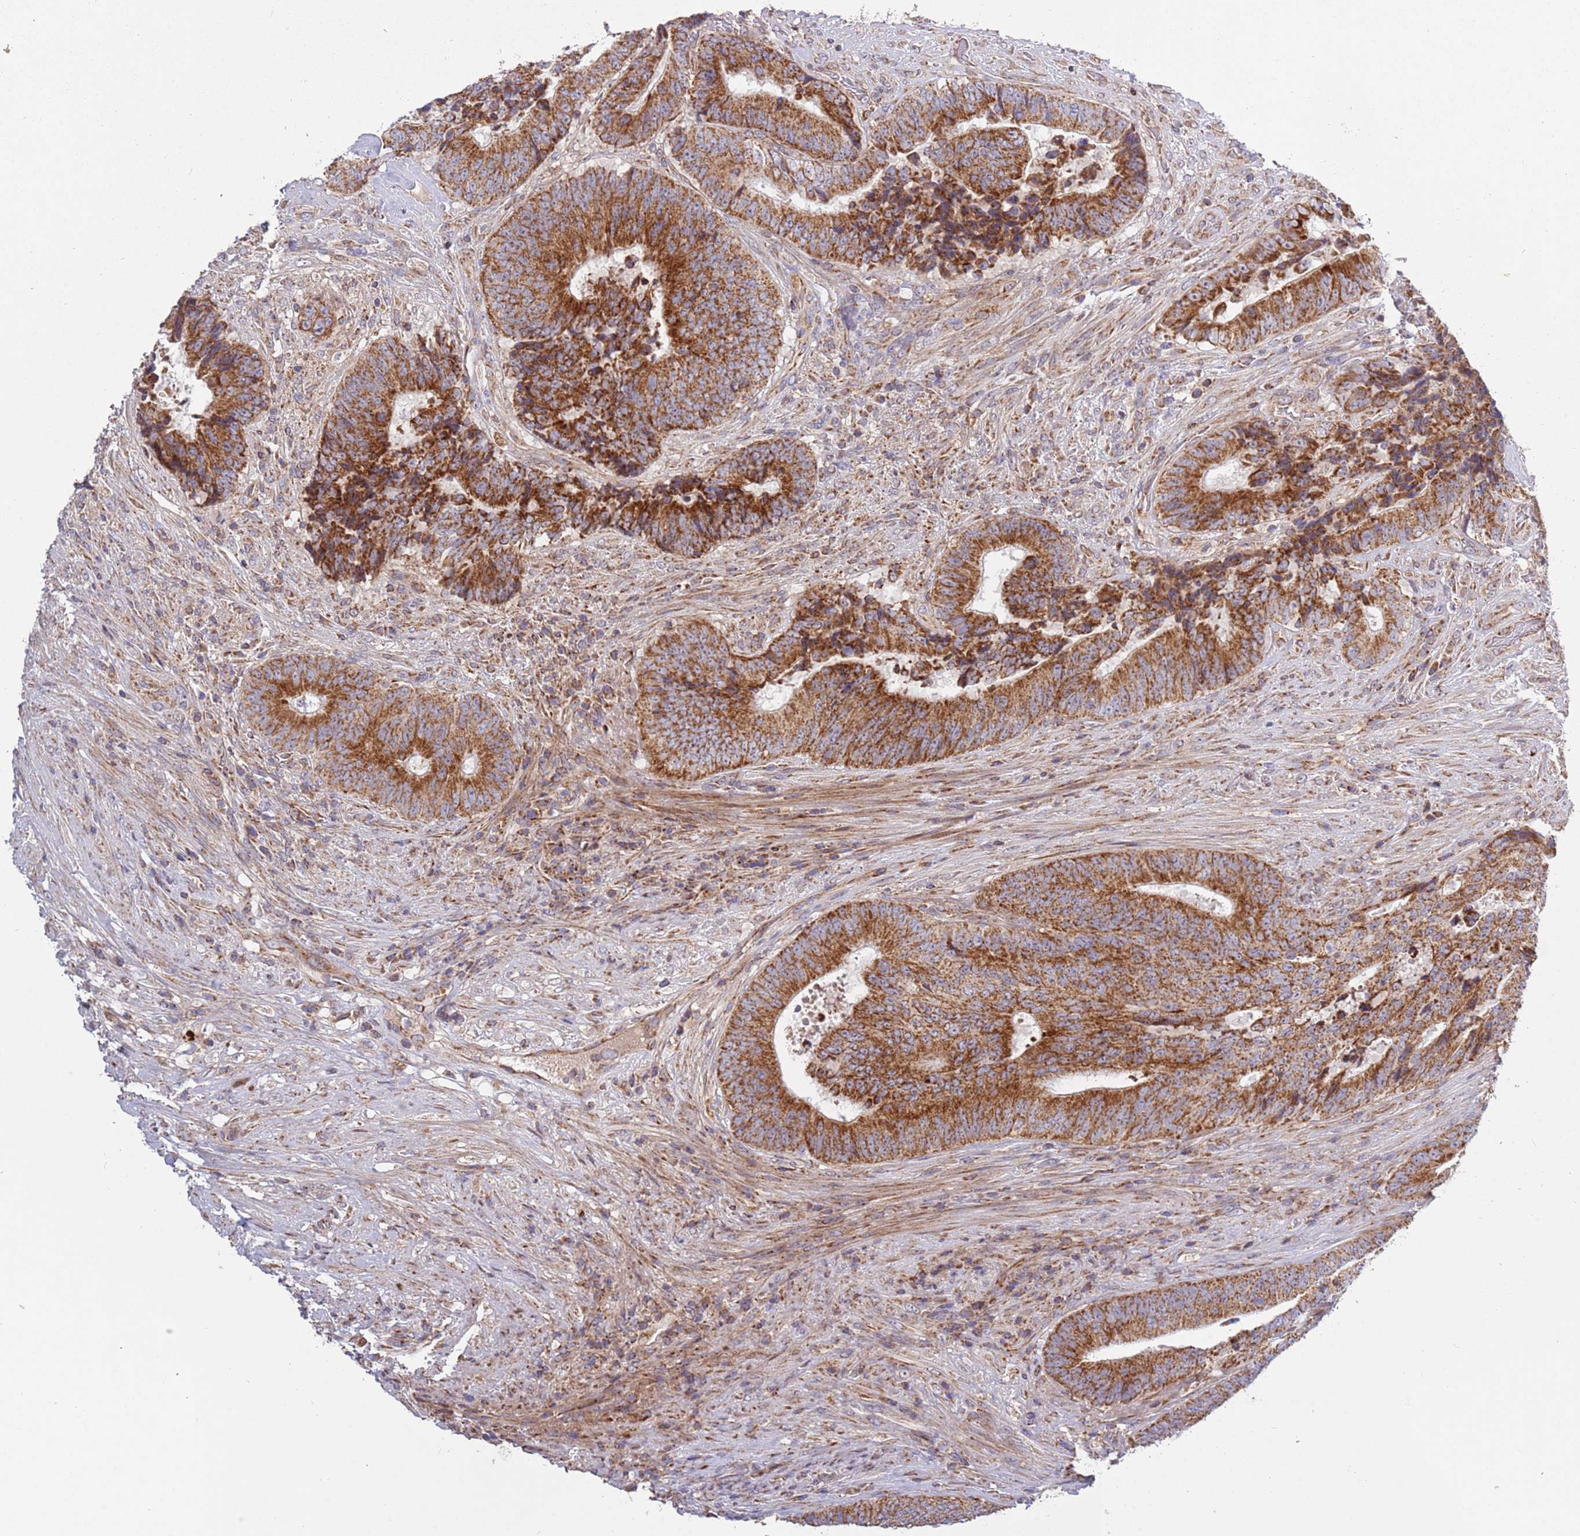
{"staining": {"intensity": "strong", "quantity": ">75%", "location": "cytoplasmic/membranous"}, "tissue": "colorectal cancer", "cell_type": "Tumor cells", "image_type": "cancer", "snomed": [{"axis": "morphology", "description": "Adenocarcinoma, NOS"}, {"axis": "topography", "description": "Rectum"}], "caption": "An image showing strong cytoplasmic/membranous expression in approximately >75% of tumor cells in colorectal cancer (adenocarcinoma), as visualized by brown immunohistochemical staining.", "gene": "IRS4", "patient": {"sex": "male", "age": 72}}